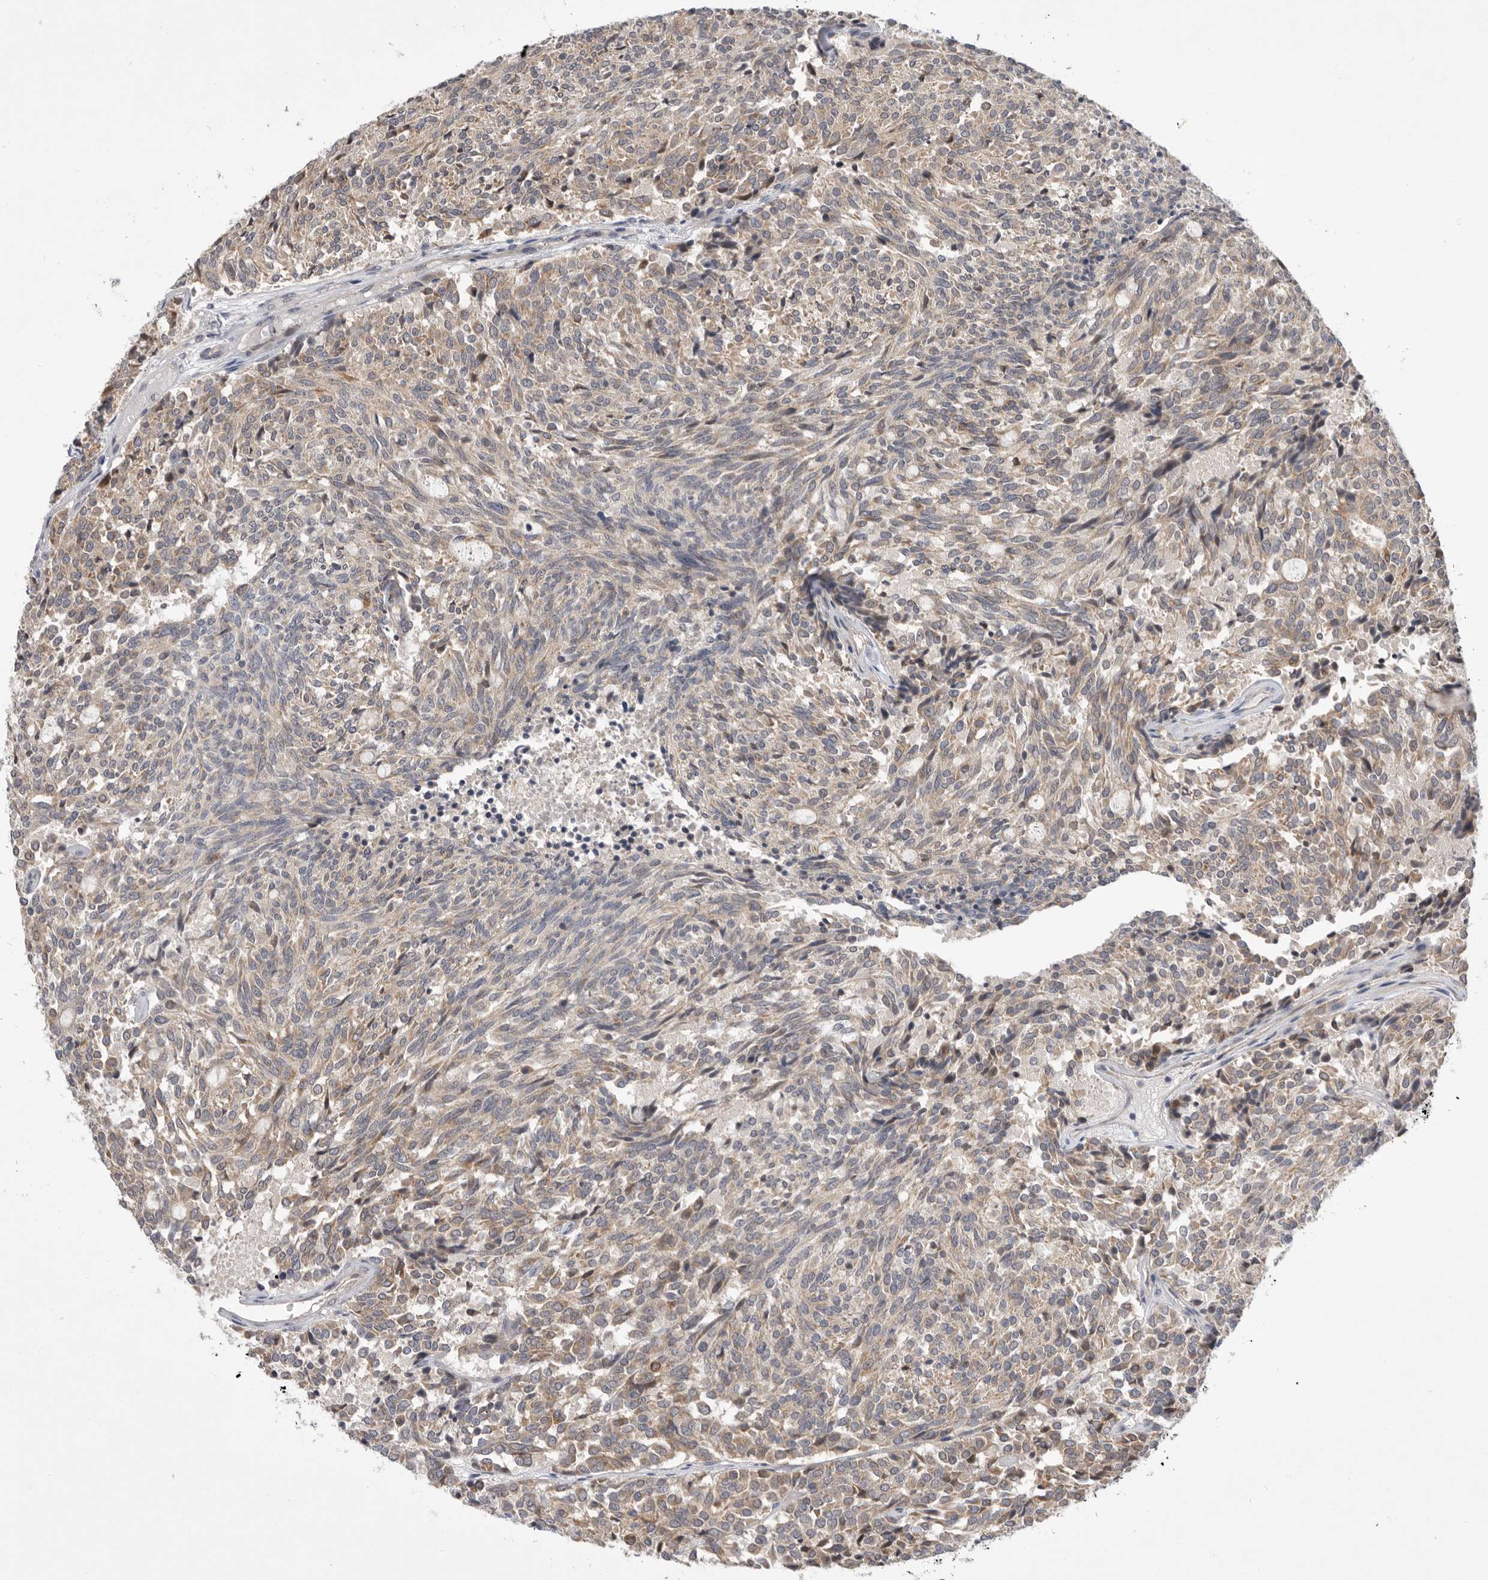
{"staining": {"intensity": "weak", "quantity": ">75%", "location": "cytoplasmic/membranous"}, "tissue": "carcinoid", "cell_type": "Tumor cells", "image_type": "cancer", "snomed": [{"axis": "morphology", "description": "Carcinoid, malignant, NOS"}, {"axis": "topography", "description": "Pancreas"}], "caption": "Approximately >75% of tumor cells in carcinoid (malignant) reveal weak cytoplasmic/membranous protein staining as visualized by brown immunohistochemical staining.", "gene": "MTFR1L", "patient": {"sex": "female", "age": 54}}